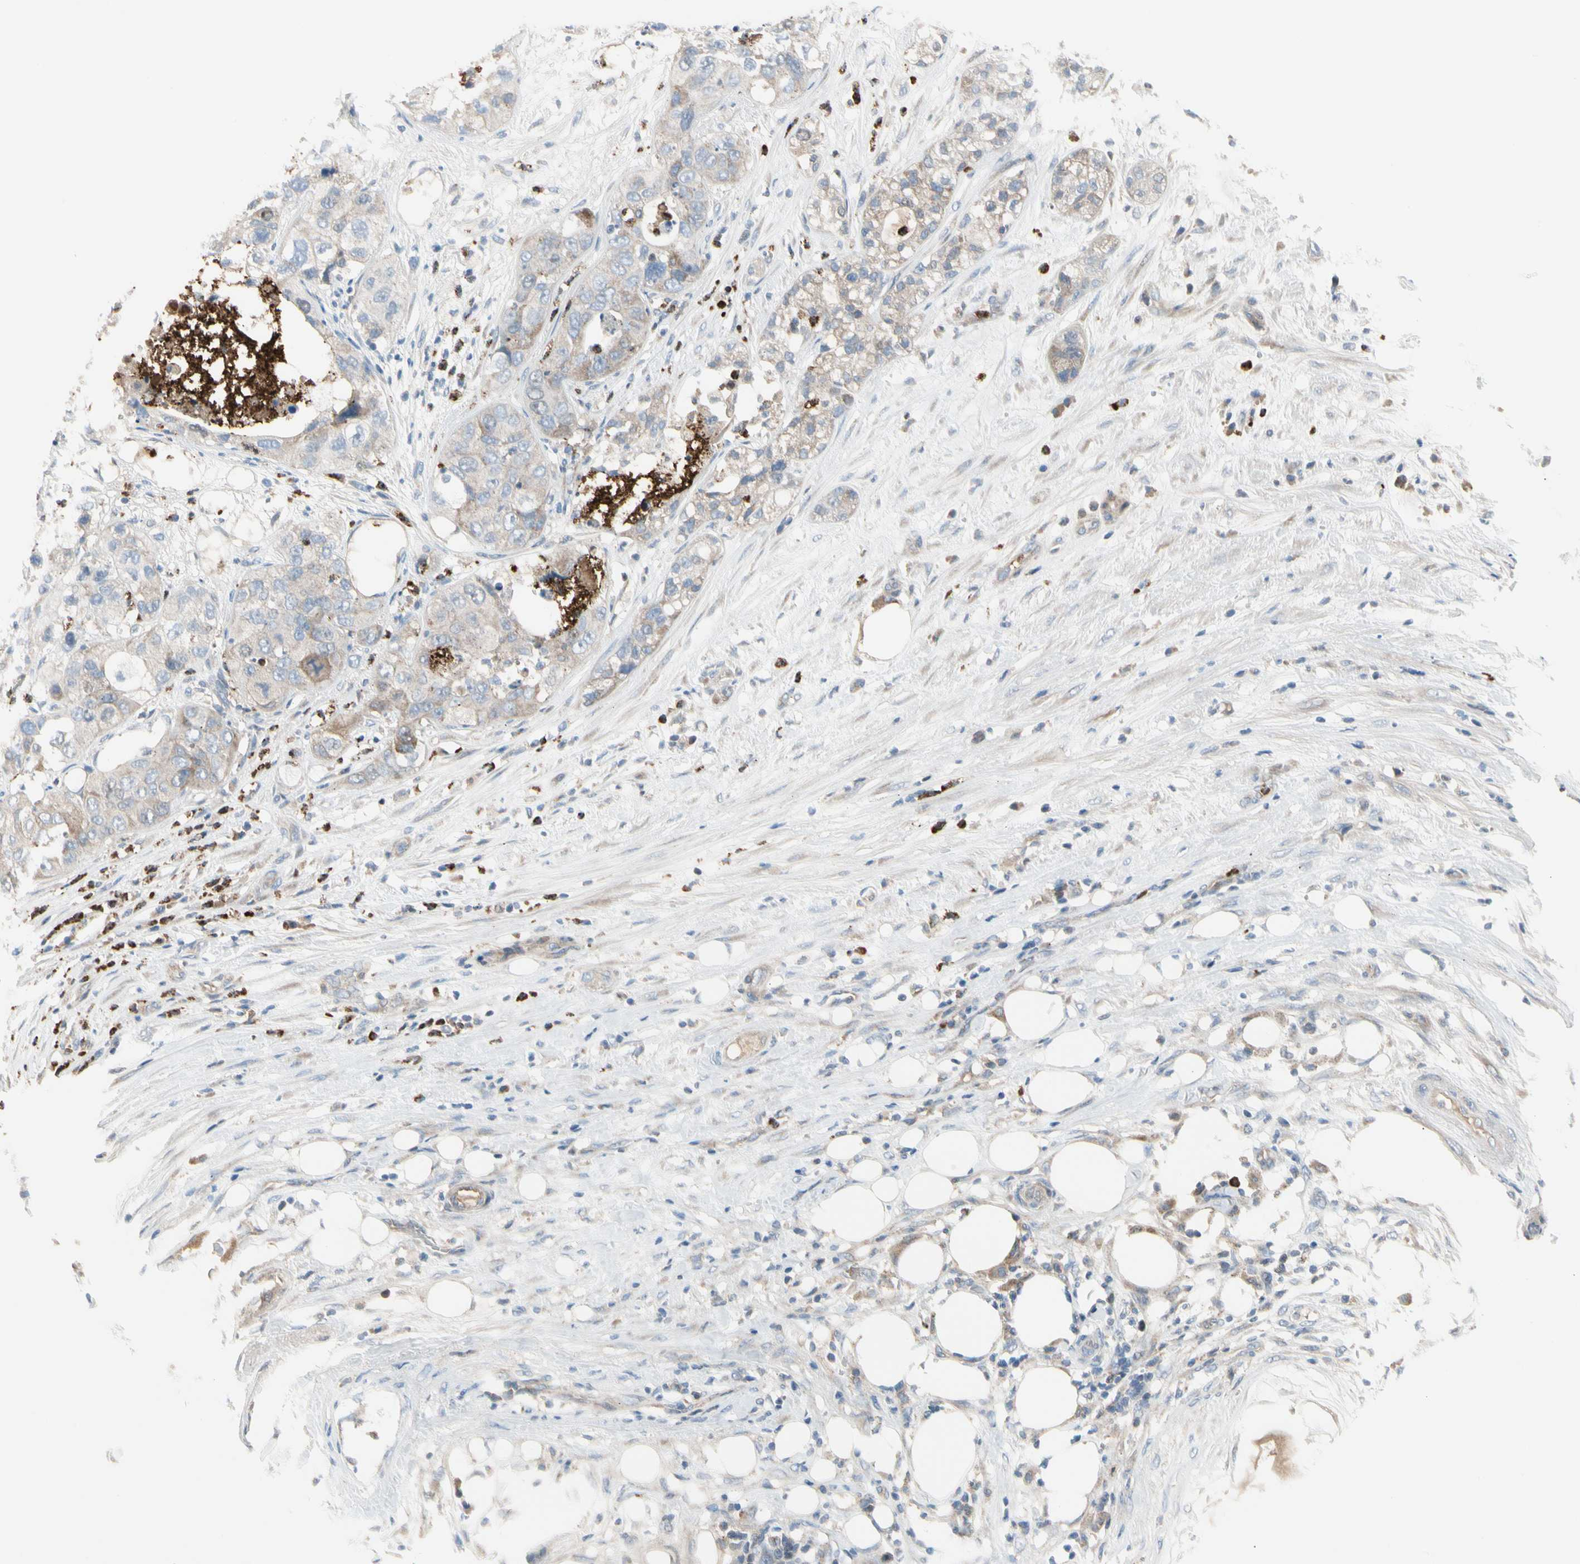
{"staining": {"intensity": "weak", "quantity": "<25%", "location": "cytoplasmic/membranous"}, "tissue": "pancreatic cancer", "cell_type": "Tumor cells", "image_type": "cancer", "snomed": [{"axis": "morphology", "description": "Adenocarcinoma, NOS"}, {"axis": "topography", "description": "Pancreas"}], "caption": "Tumor cells are negative for brown protein staining in adenocarcinoma (pancreatic). (Immunohistochemistry (ihc), brightfield microscopy, high magnification).", "gene": "HJURP", "patient": {"sex": "female", "age": 78}}